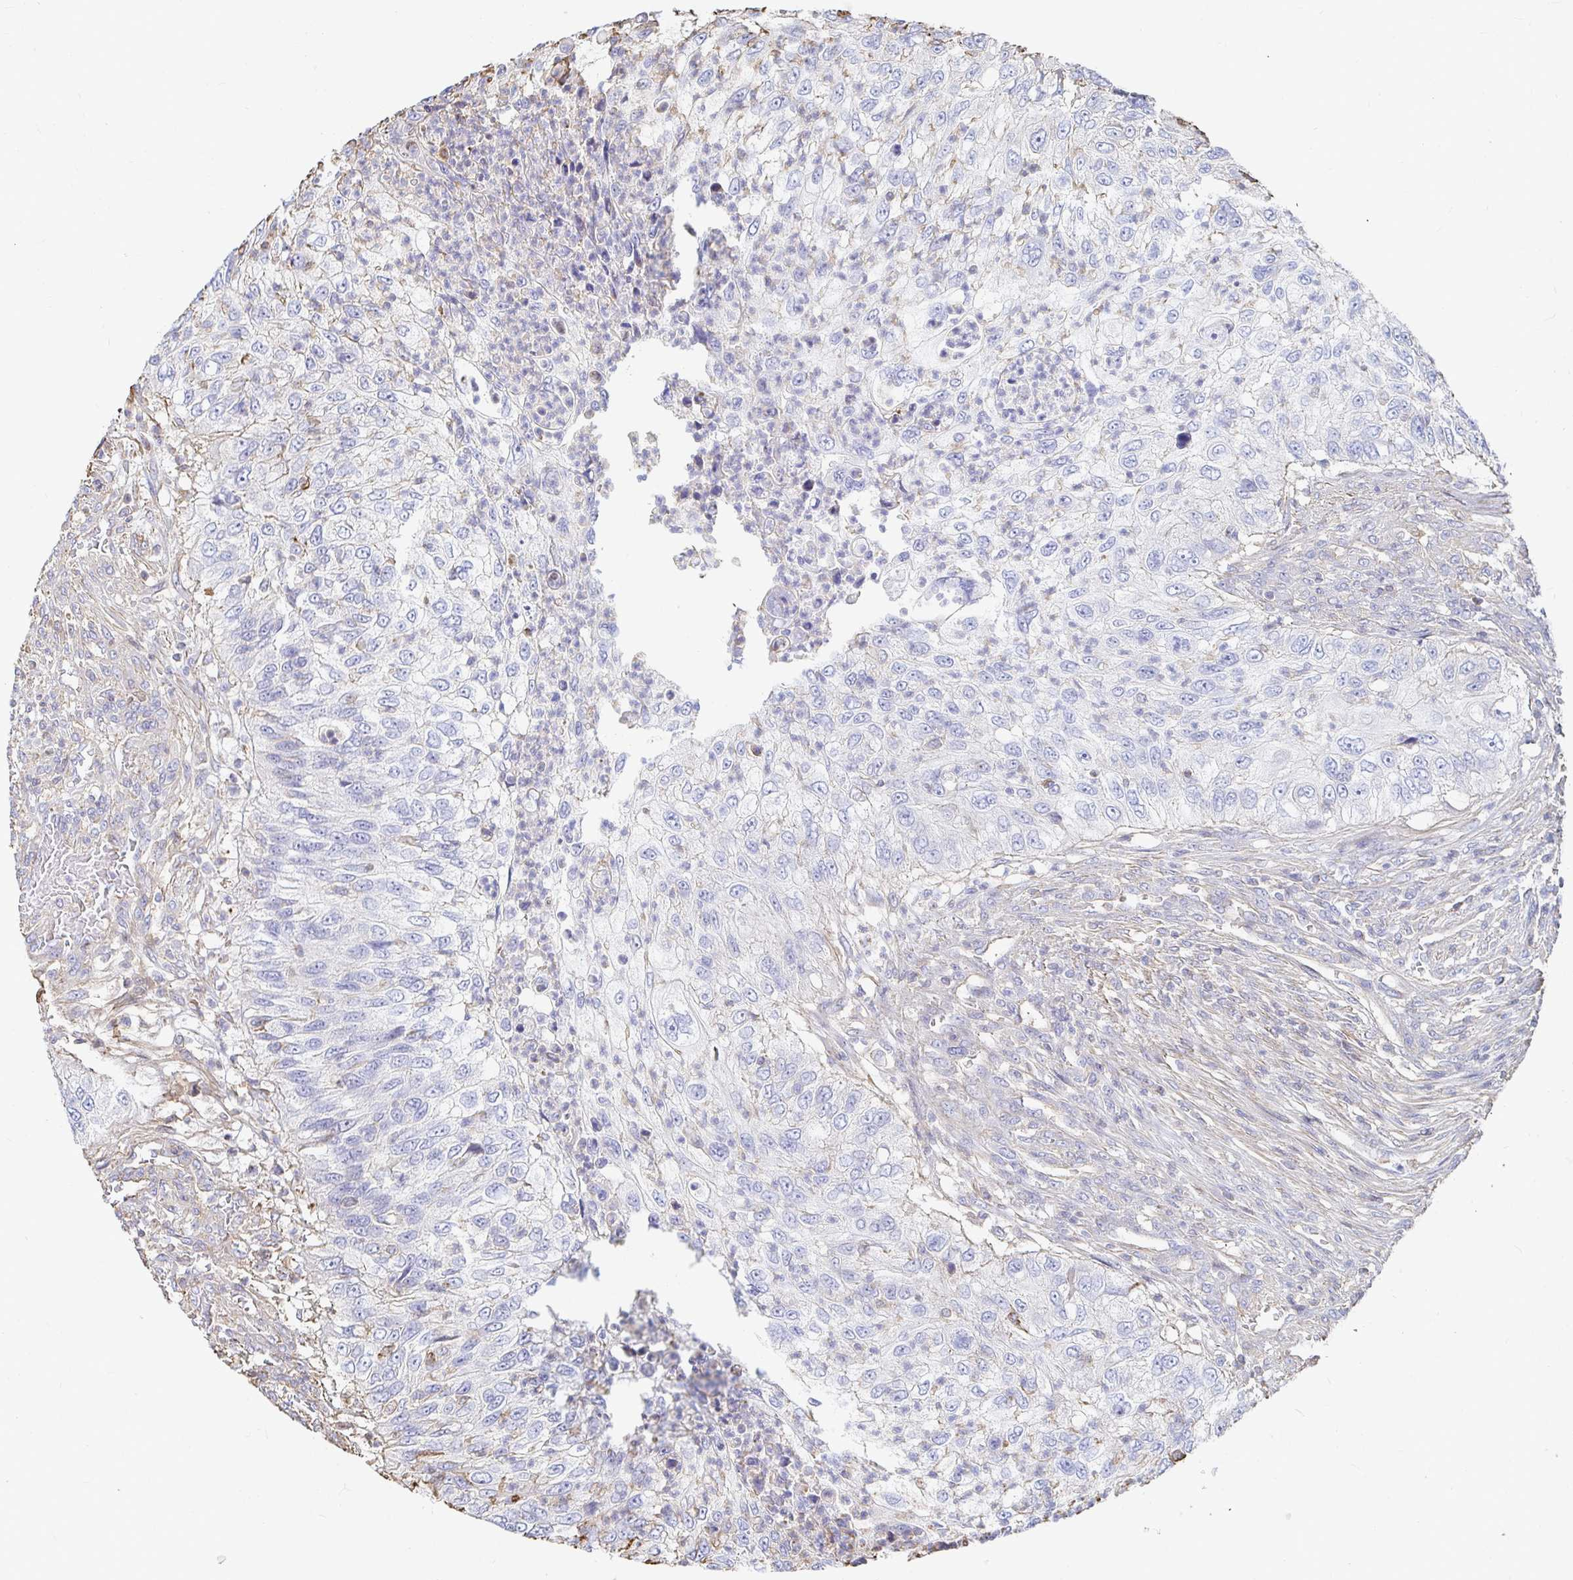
{"staining": {"intensity": "negative", "quantity": "none", "location": "none"}, "tissue": "urothelial cancer", "cell_type": "Tumor cells", "image_type": "cancer", "snomed": [{"axis": "morphology", "description": "Urothelial carcinoma, High grade"}, {"axis": "topography", "description": "Urinary bladder"}], "caption": "The immunohistochemistry (IHC) image has no significant staining in tumor cells of high-grade urothelial carcinoma tissue.", "gene": "PTPN14", "patient": {"sex": "female", "age": 60}}